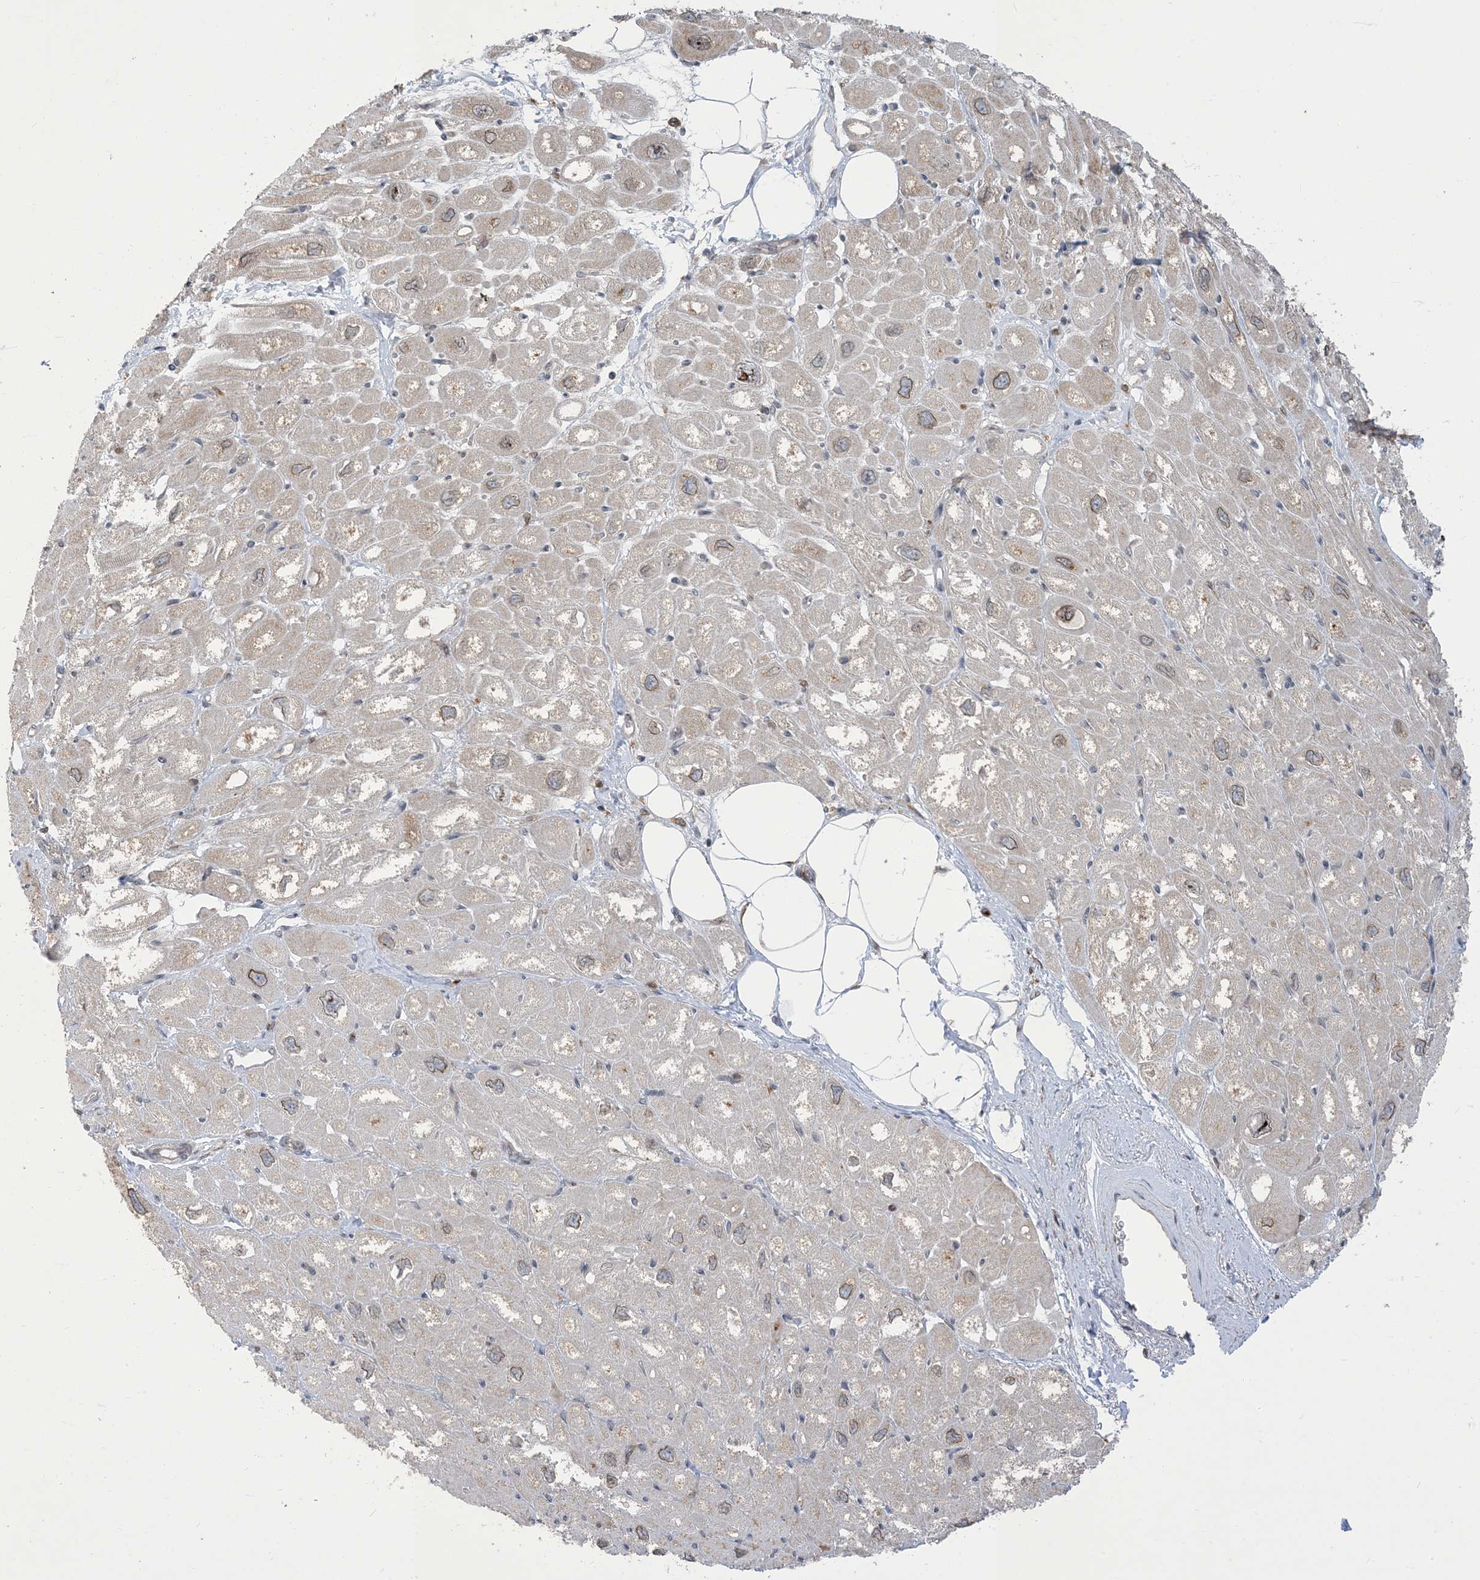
{"staining": {"intensity": "weak", "quantity": "25%-75%", "location": "cytoplasmic/membranous,nuclear"}, "tissue": "heart muscle", "cell_type": "Cardiomyocytes", "image_type": "normal", "snomed": [{"axis": "morphology", "description": "Normal tissue, NOS"}, {"axis": "topography", "description": "Heart"}], "caption": "This photomicrograph demonstrates benign heart muscle stained with immunohistochemistry (IHC) to label a protein in brown. The cytoplasmic/membranous,nuclear of cardiomyocytes show weak positivity for the protein. Nuclei are counter-stained blue.", "gene": "NAGK", "patient": {"sex": "male", "age": 50}}